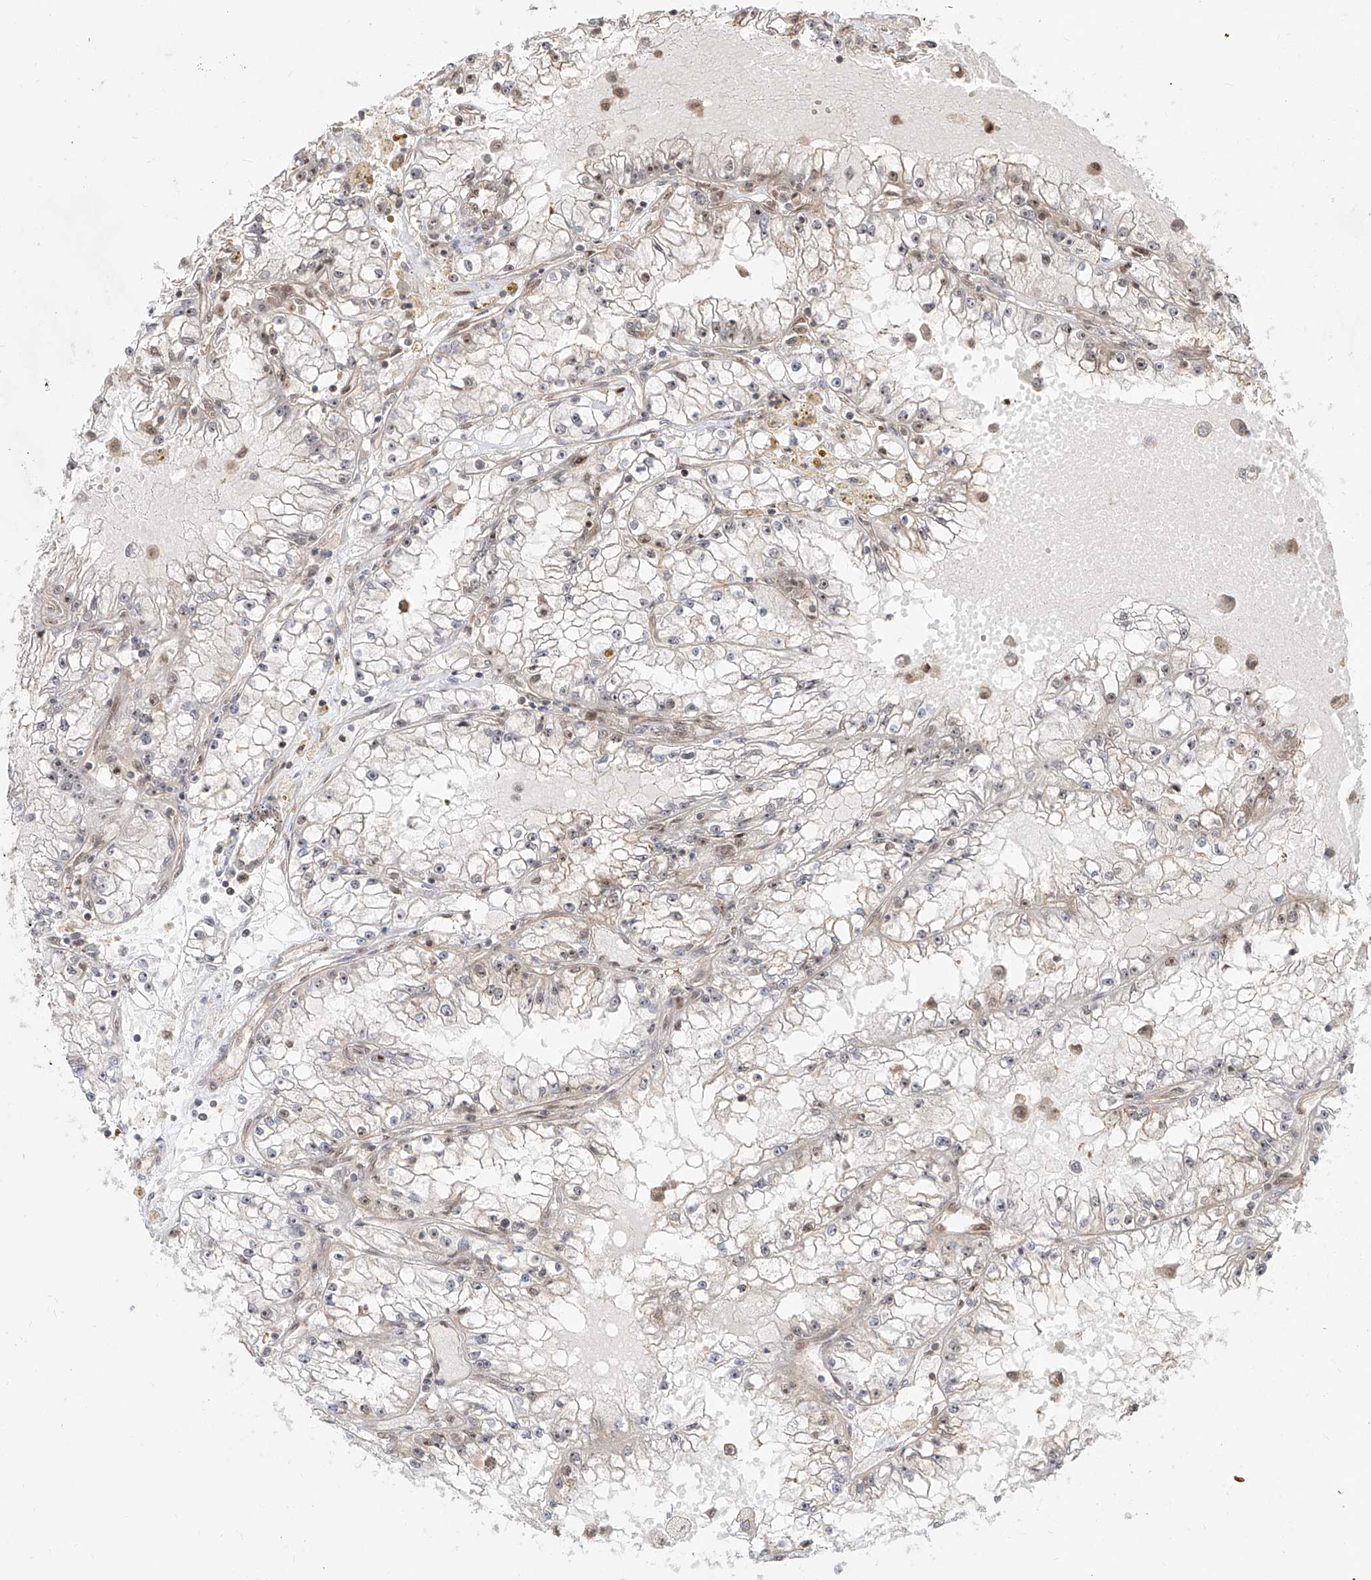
{"staining": {"intensity": "moderate", "quantity": "<25%", "location": "nuclear"}, "tissue": "renal cancer", "cell_type": "Tumor cells", "image_type": "cancer", "snomed": [{"axis": "morphology", "description": "Adenocarcinoma, NOS"}, {"axis": "topography", "description": "Kidney"}], "caption": "Human renal cancer (adenocarcinoma) stained for a protein (brown) demonstrates moderate nuclear positive staining in about <25% of tumor cells.", "gene": "ZNF710", "patient": {"sex": "male", "age": 56}}